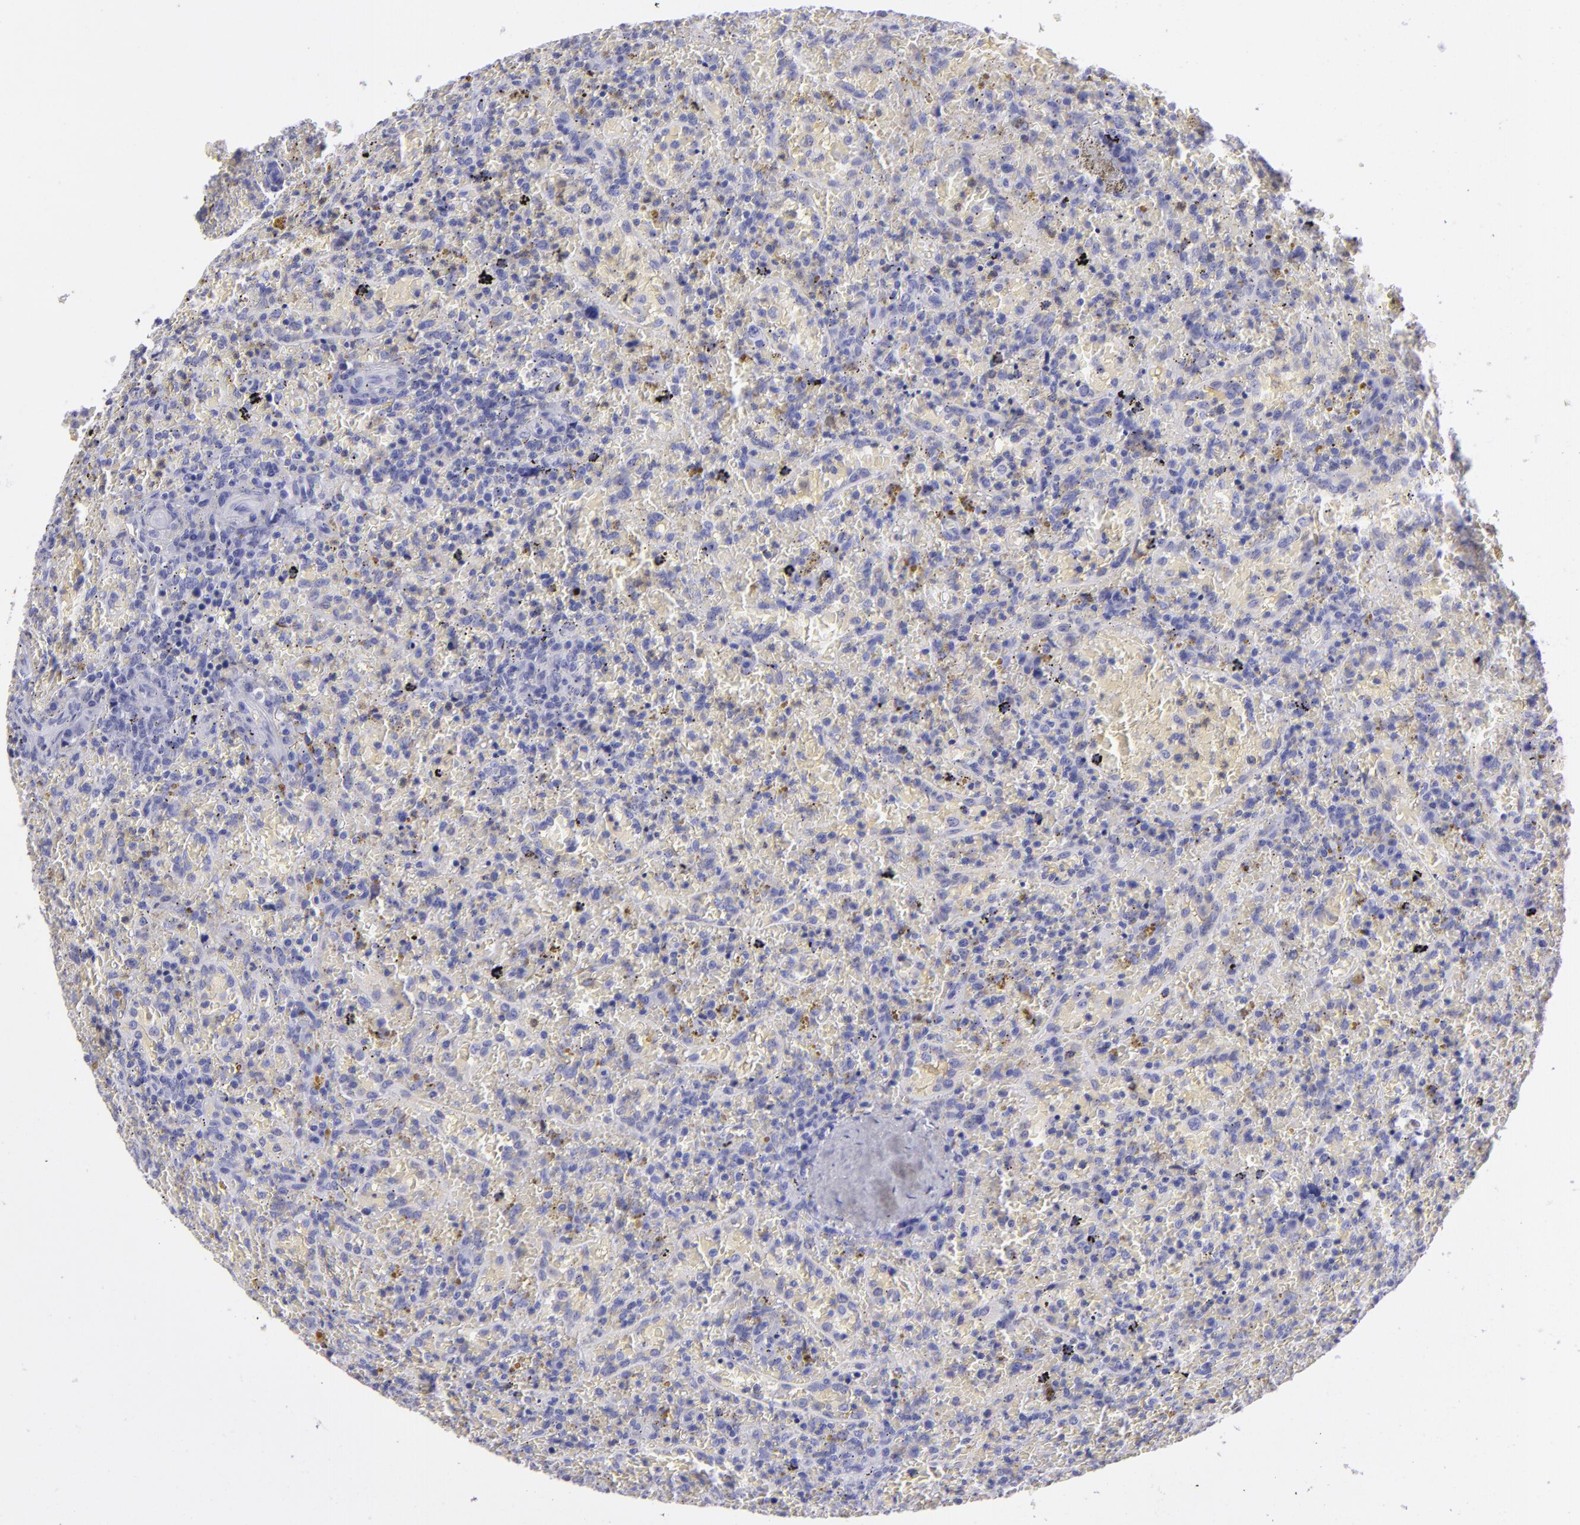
{"staining": {"intensity": "negative", "quantity": "none", "location": "none"}, "tissue": "lymphoma", "cell_type": "Tumor cells", "image_type": "cancer", "snomed": [{"axis": "morphology", "description": "Malignant lymphoma, non-Hodgkin's type, High grade"}, {"axis": "topography", "description": "Spleen"}, {"axis": "topography", "description": "Lymph node"}], "caption": "High-grade malignant lymphoma, non-Hodgkin's type was stained to show a protein in brown. There is no significant staining in tumor cells.", "gene": "PVALB", "patient": {"sex": "female", "age": 70}}